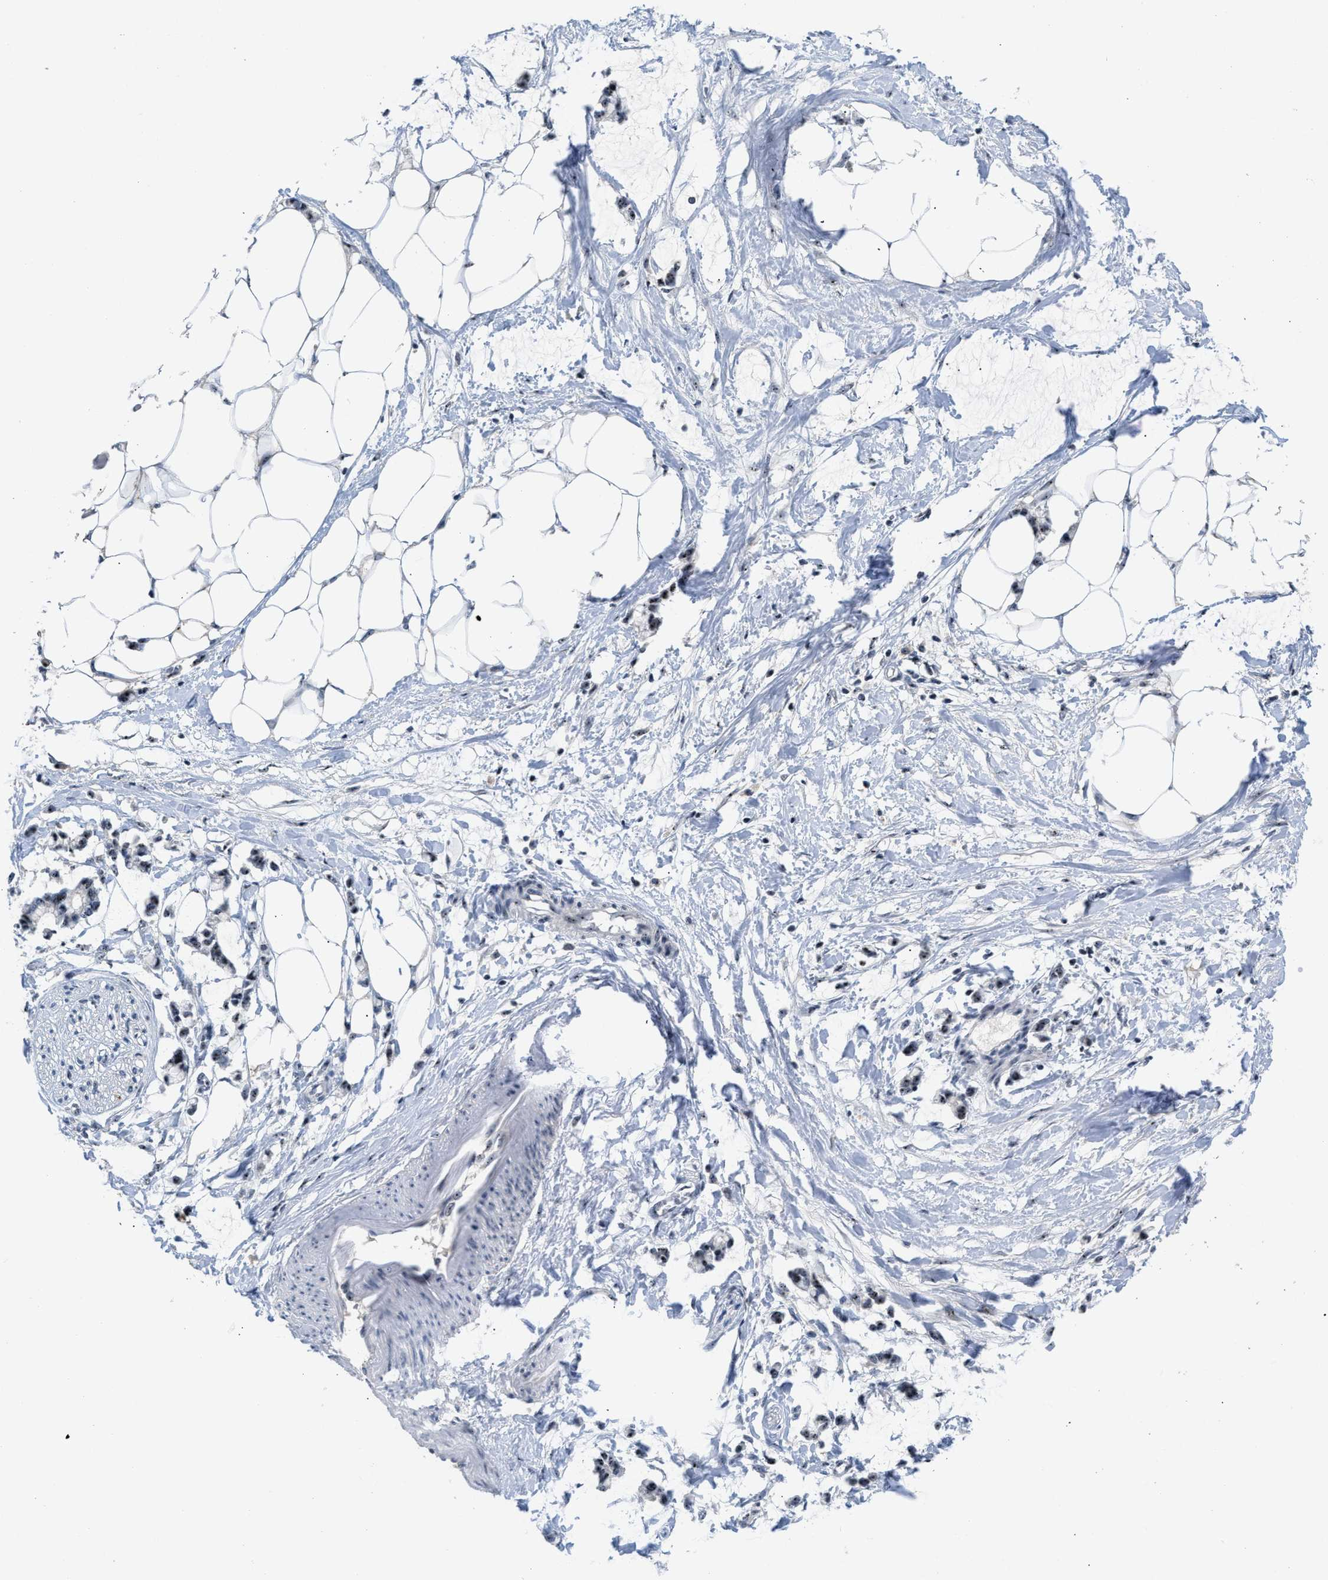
{"staining": {"intensity": "moderate", "quantity": "25%-75%", "location": "nuclear"}, "tissue": "adipose tissue", "cell_type": "Adipocytes", "image_type": "normal", "snomed": [{"axis": "morphology", "description": "Normal tissue, NOS"}, {"axis": "morphology", "description": "Adenocarcinoma, NOS"}, {"axis": "topography", "description": "Colon"}, {"axis": "topography", "description": "Peripheral nerve tissue"}], "caption": "A brown stain highlights moderate nuclear positivity of a protein in adipocytes of benign adipose tissue. (DAB (3,3'-diaminobenzidine) = brown stain, brightfield microscopy at high magnification).", "gene": "NOP58", "patient": {"sex": "male", "age": 14}}